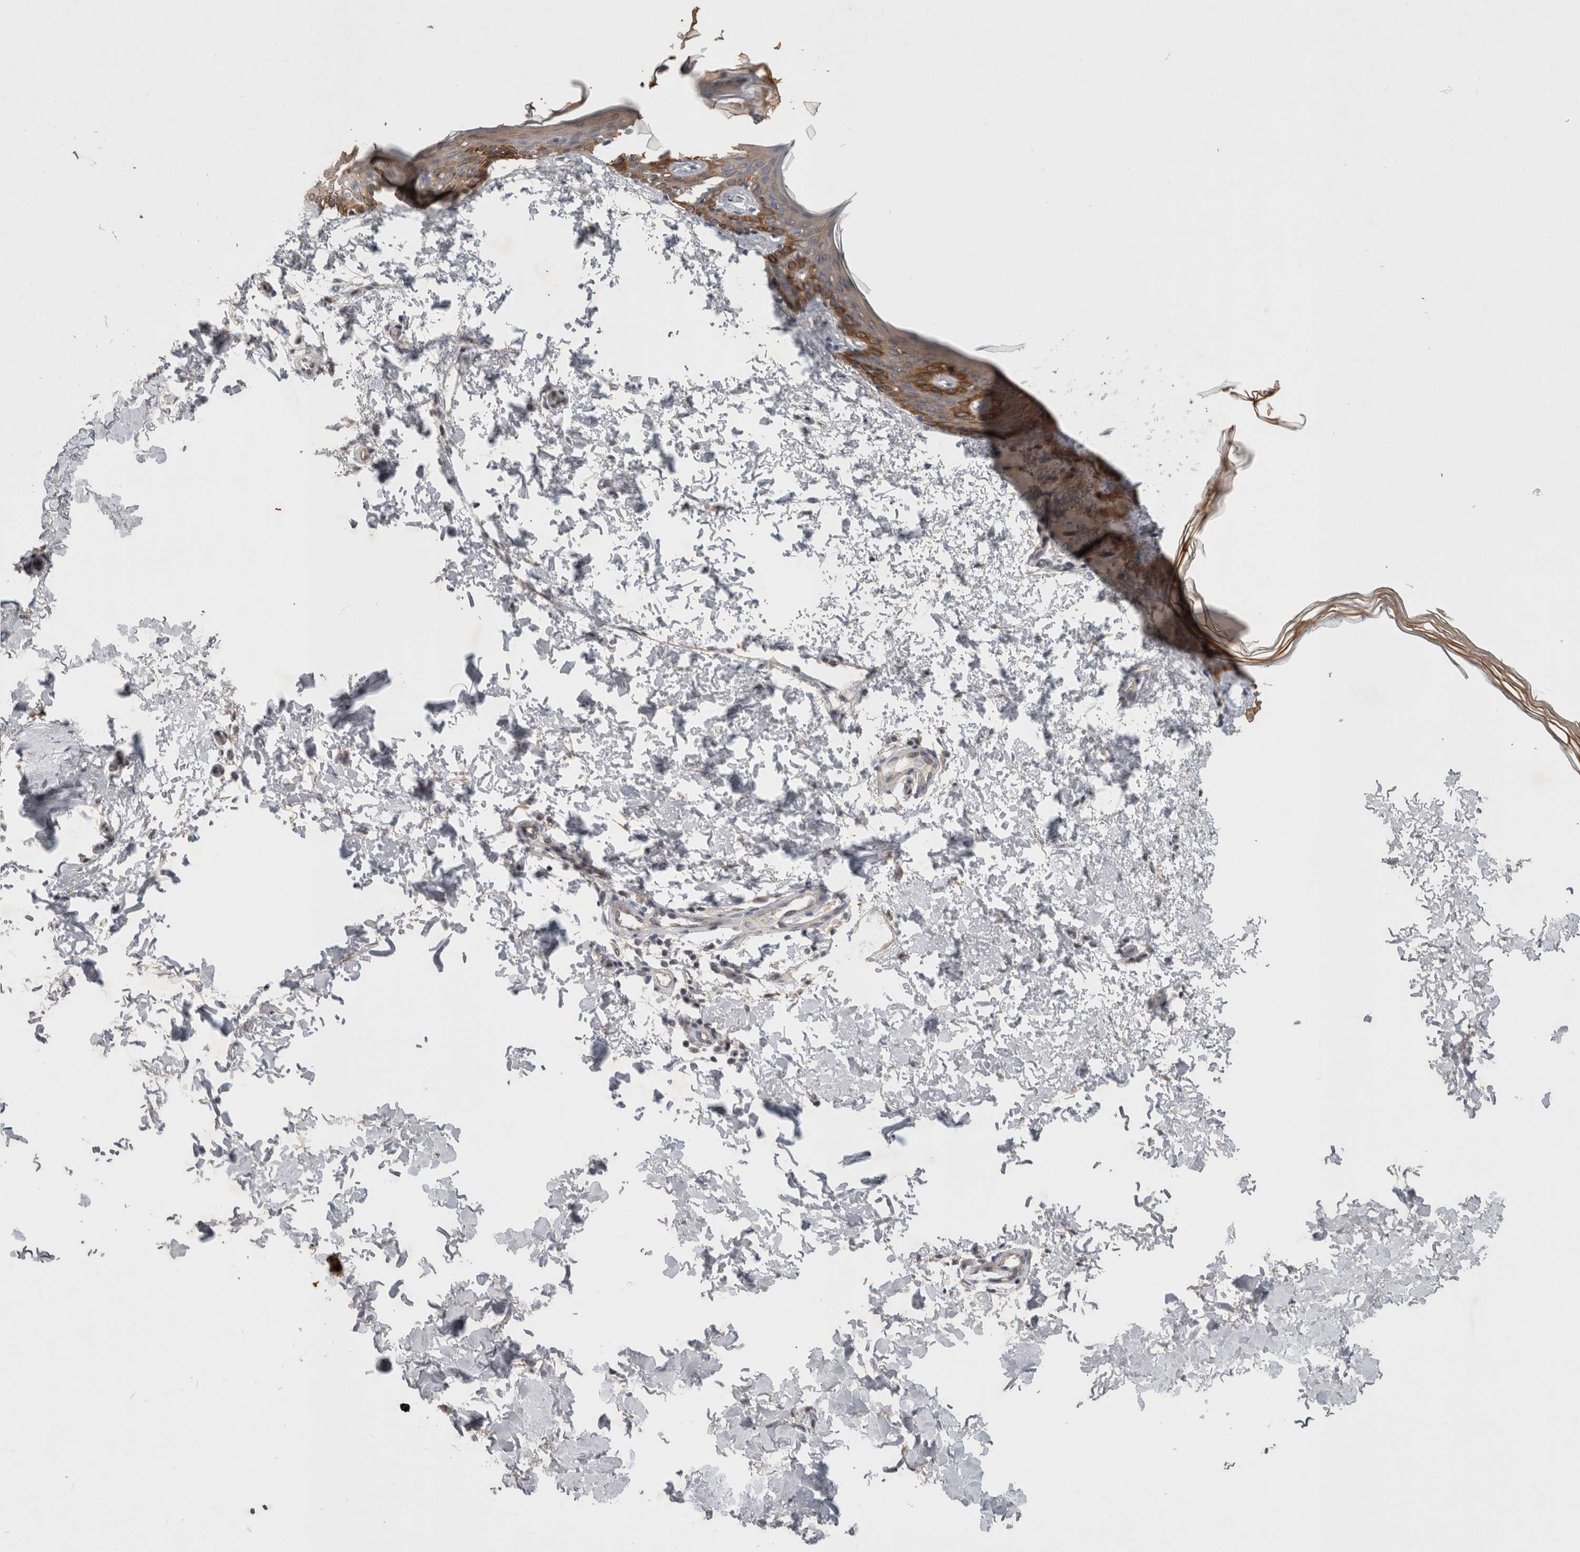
{"staining": {"intensity": "negative", "quantity": "none", "location": "none"}, "tissue": "skin", "cell_type": "Fibroblasts", "image_type": "normal", "snomed": [{"axis": "morphology", "description": "Normal tissue, NOS"}, {"axis": "morphology", "description": "Neoplasm, benign, NOS"}, {"axis": "topography", "description": "Skin"}, {"axis": "topography", "description": "Soft tissue"}], "caption": "Protein analysis of unremarkable skin shows no significant expression in fibroblasts.", "gene": "RHPN1", "patient": {"sex": "male", "age": 26}}